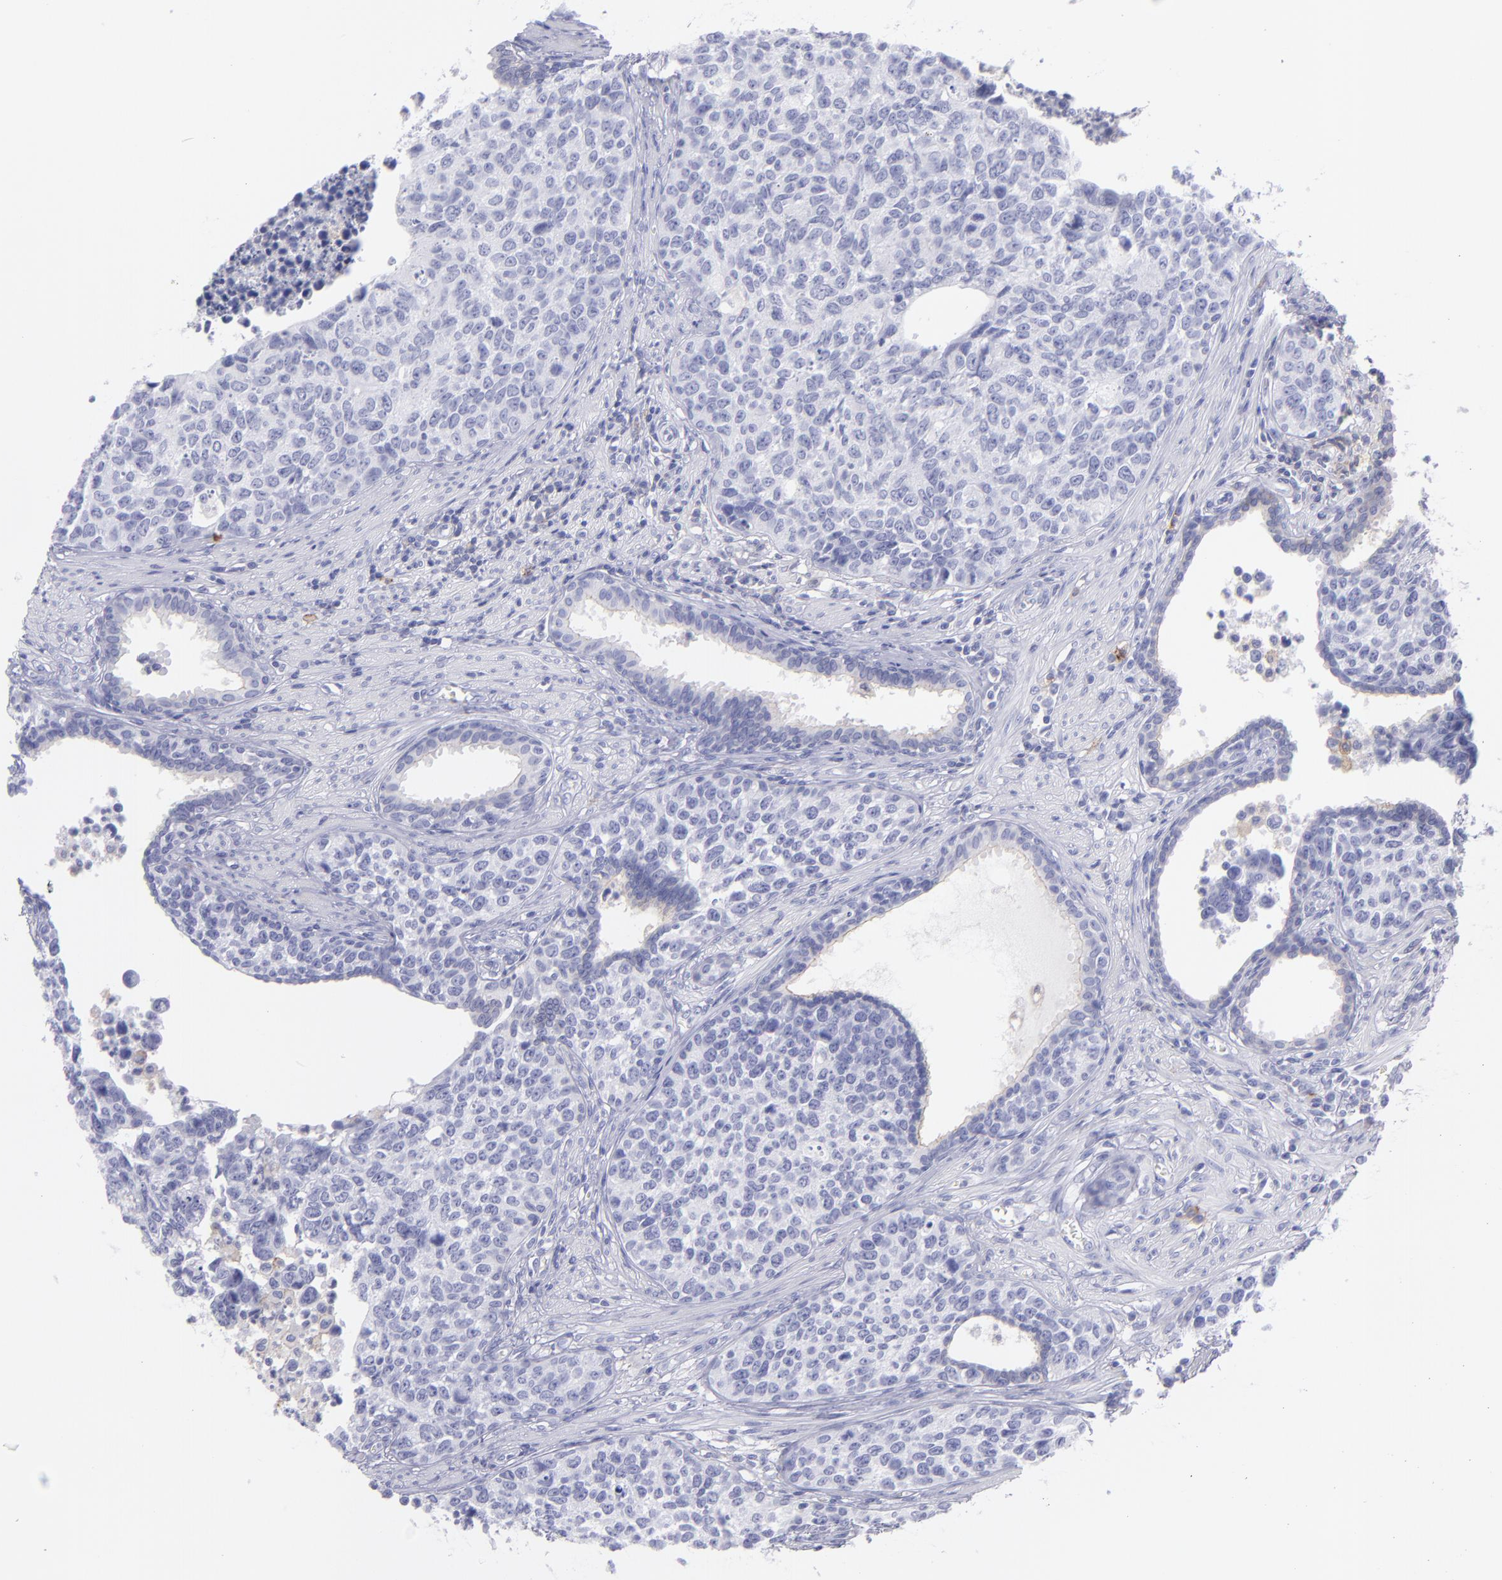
{"staining": {"intensity": "negative", "quantity": "none", "location": "none"}, "tissue": "urothelial cancer", "cell_type": "Tumor cells", "image_type": "cancer", "snomed": [{"axis": "morphology", "description": "Urothelial carcinoma, High grade"}, {"axis": "topography", "description": "Urinary bladder"}], "caption": "Tumor cells show no significant positivity in urothelial carcinoma (high-grade).", "gene": "CD82", "patient": {"sex": "male", "age": 81}}